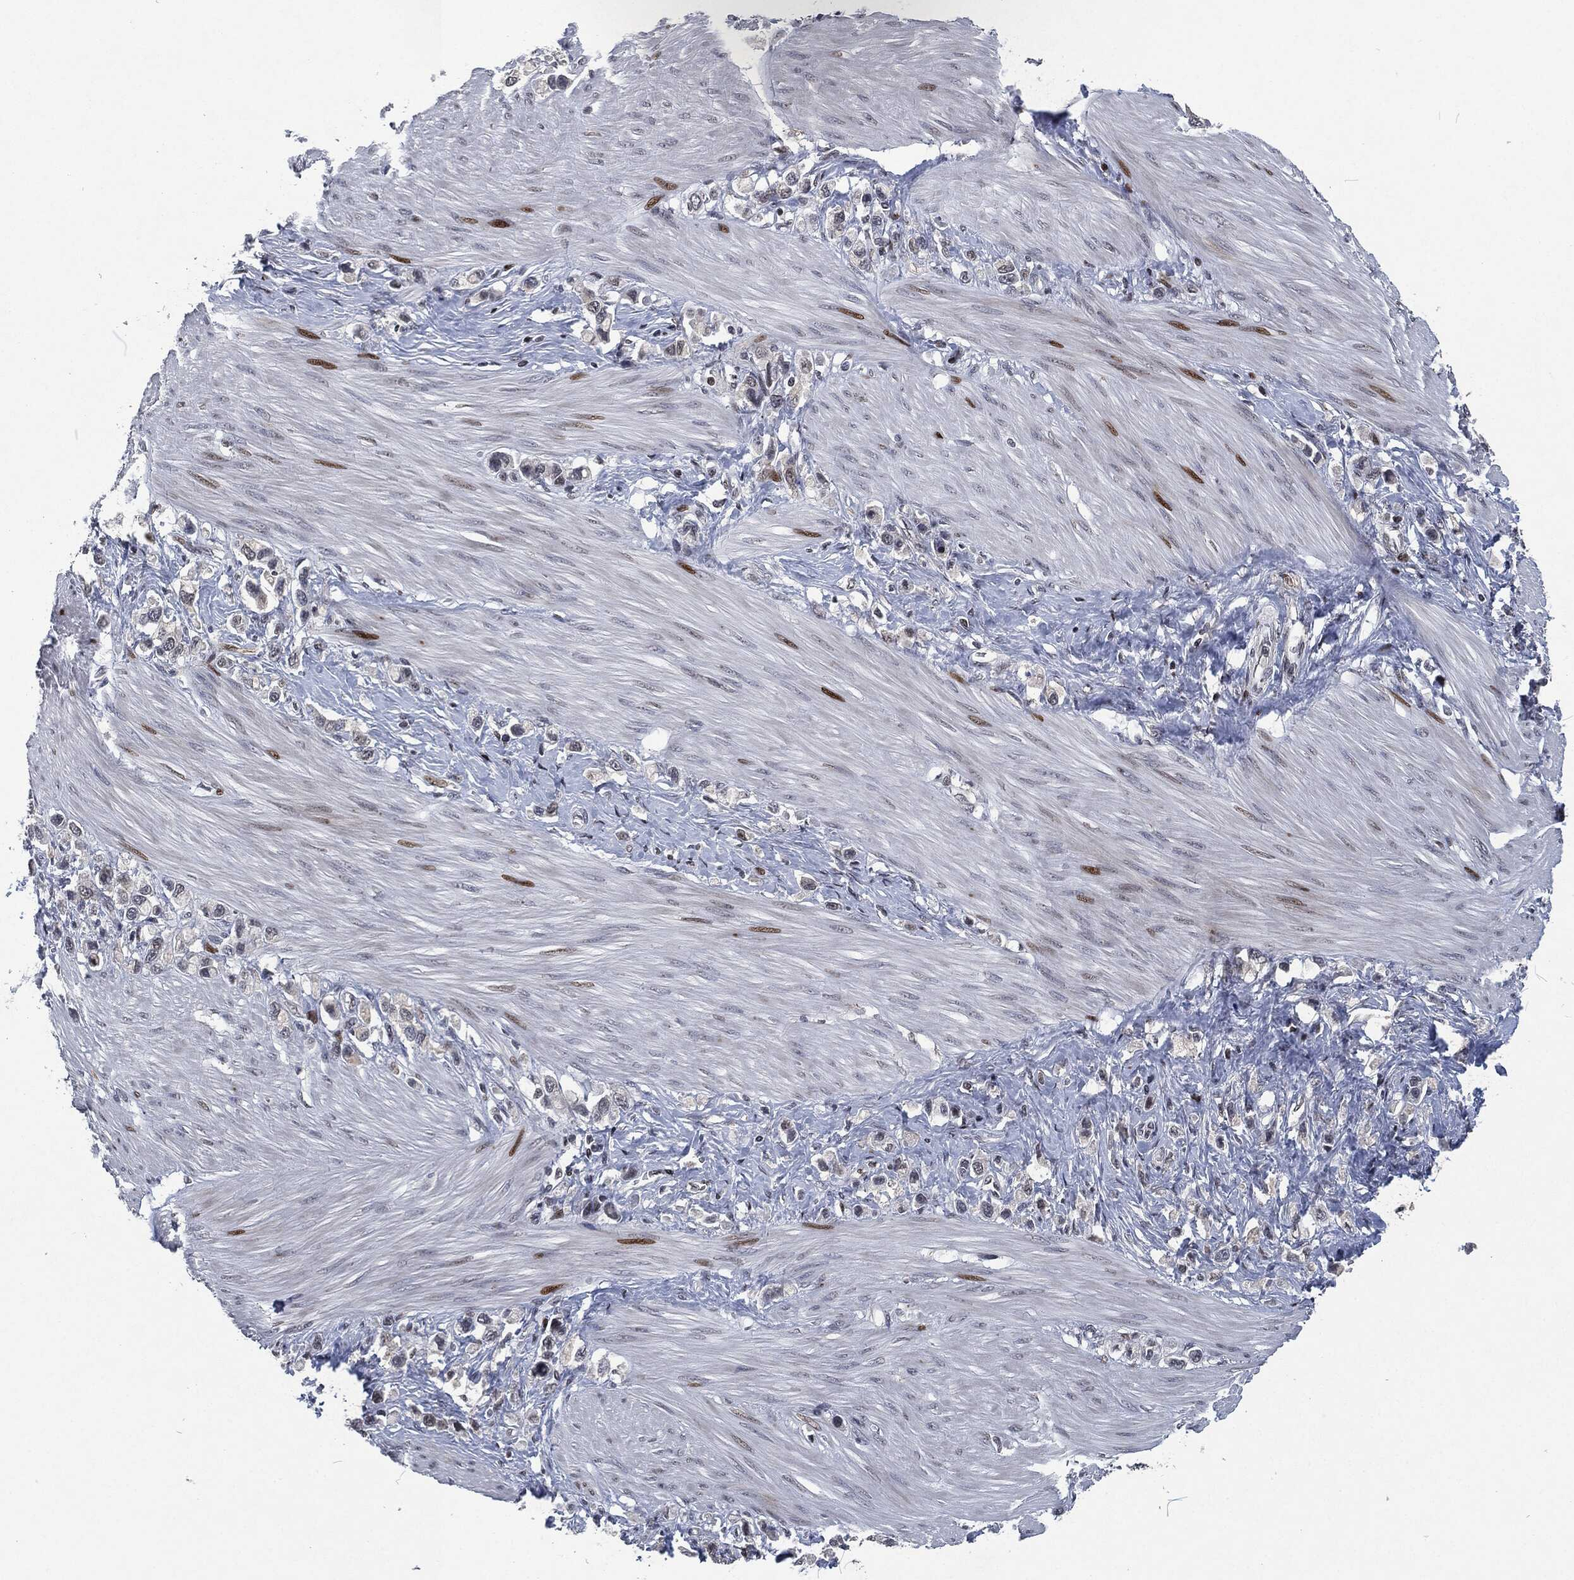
{"staining": {"intensity": "negative", "quantity": "none", "location": "none"}, "tissue": "stomach cancer", "cell_type": "Tumor cells", "image_type": "cancer", "snomed": [{"axis": "morphology", "description": "Normal tissue, NOS"}, {"axis": "morphology", "description": "Adenocarcinoma, NOS"}, {"axis": "morphology", "description": "Adenocarcinoma, High grade"}, {"axis": "topography", "description": "Stomach, upper"}, {"axis": "topography", "description": "Stomach"}], "caption": "The histopathology image displays no staining of tumor cells in stomach cancer (adenocarcinoma).", "gene": "EGFR", "patient": {"sex": "female", "age": 65}}